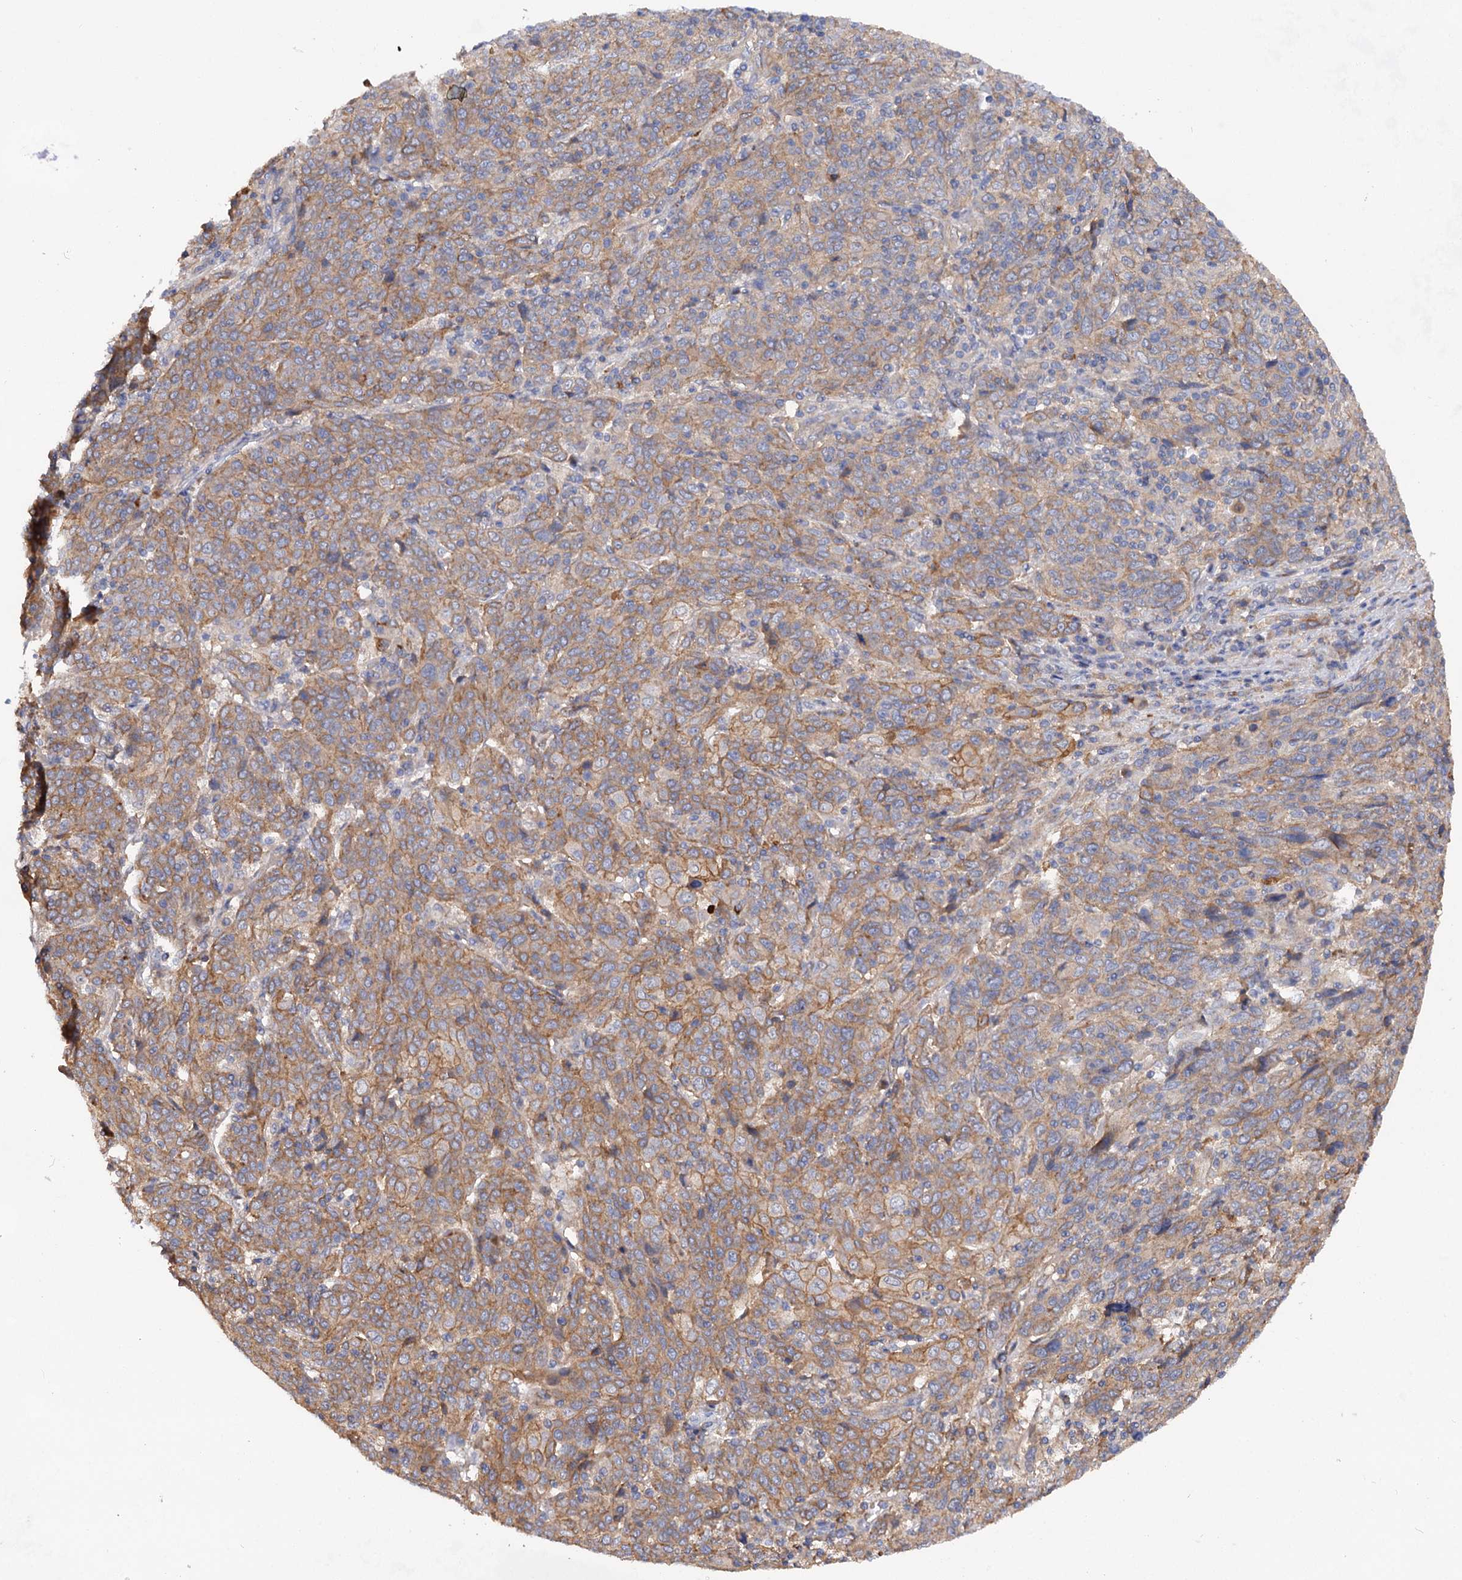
{"staining": {"intensity": "moderate", "quantity": "25%-75%", "location": "cytoplasmic/membranous"}, "tissue": "cervical cancer", "cell_type": "Tumor cells", "image_type": "cancer", "snomed": [{"axis": "morphology", "description": "Squamous cell carcinoma, NOS"}, {"axis": "topography", "description": "Cervix"}], "caption": "Cervical cancer (squamous cell carcinoma) tissue reveals moderate cytoplasmic/membranous positivity in about 25%-75% of tumor cells, visualized by immunohistochemistry. (brown staining indicates protein expression, while blue staining denotes nuclei).", "gene": "CSAD", "patient": {"sex": "female", "age": 67}}